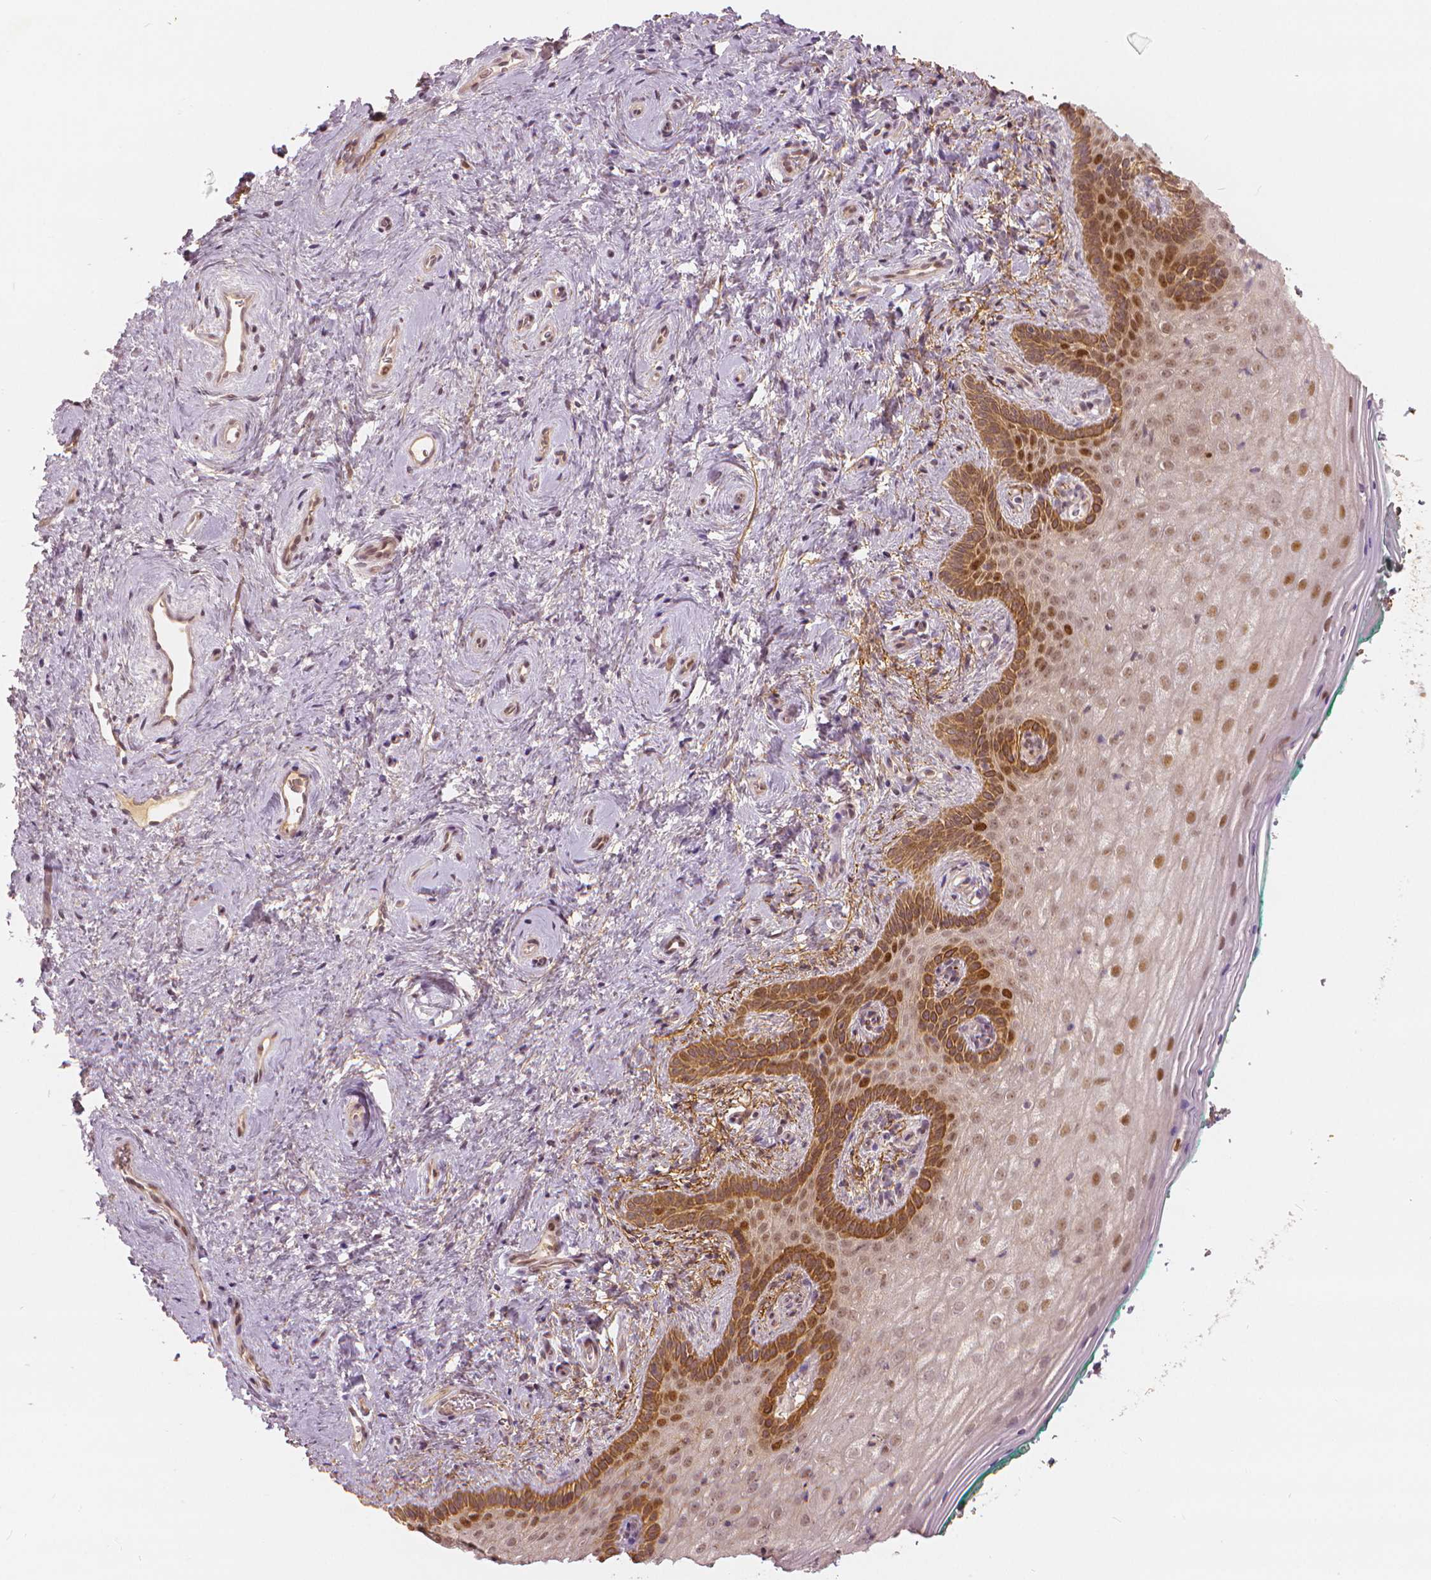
{"staining": {"intensity": "moderate", "quantity": "25%-75%", "location": "nuclear"}, "tissue": "vagina", "cell_type": "Squamous epithelial cells", "image_type": "normal", "snomed": [{"axis": "morphology", "description": "Normal tissue, NOS"}, {"axis": "topography", "description": "Vagina"}], "caption": "IHC photomicrograph of normal vagina stained for a protein (brown), which shows medium levels of moderate nuclear positivity in approximately 25%-75% of squamous epithelial cells.", "gene": "NSD2", "patient": {"sex": "female", "age": 45}}